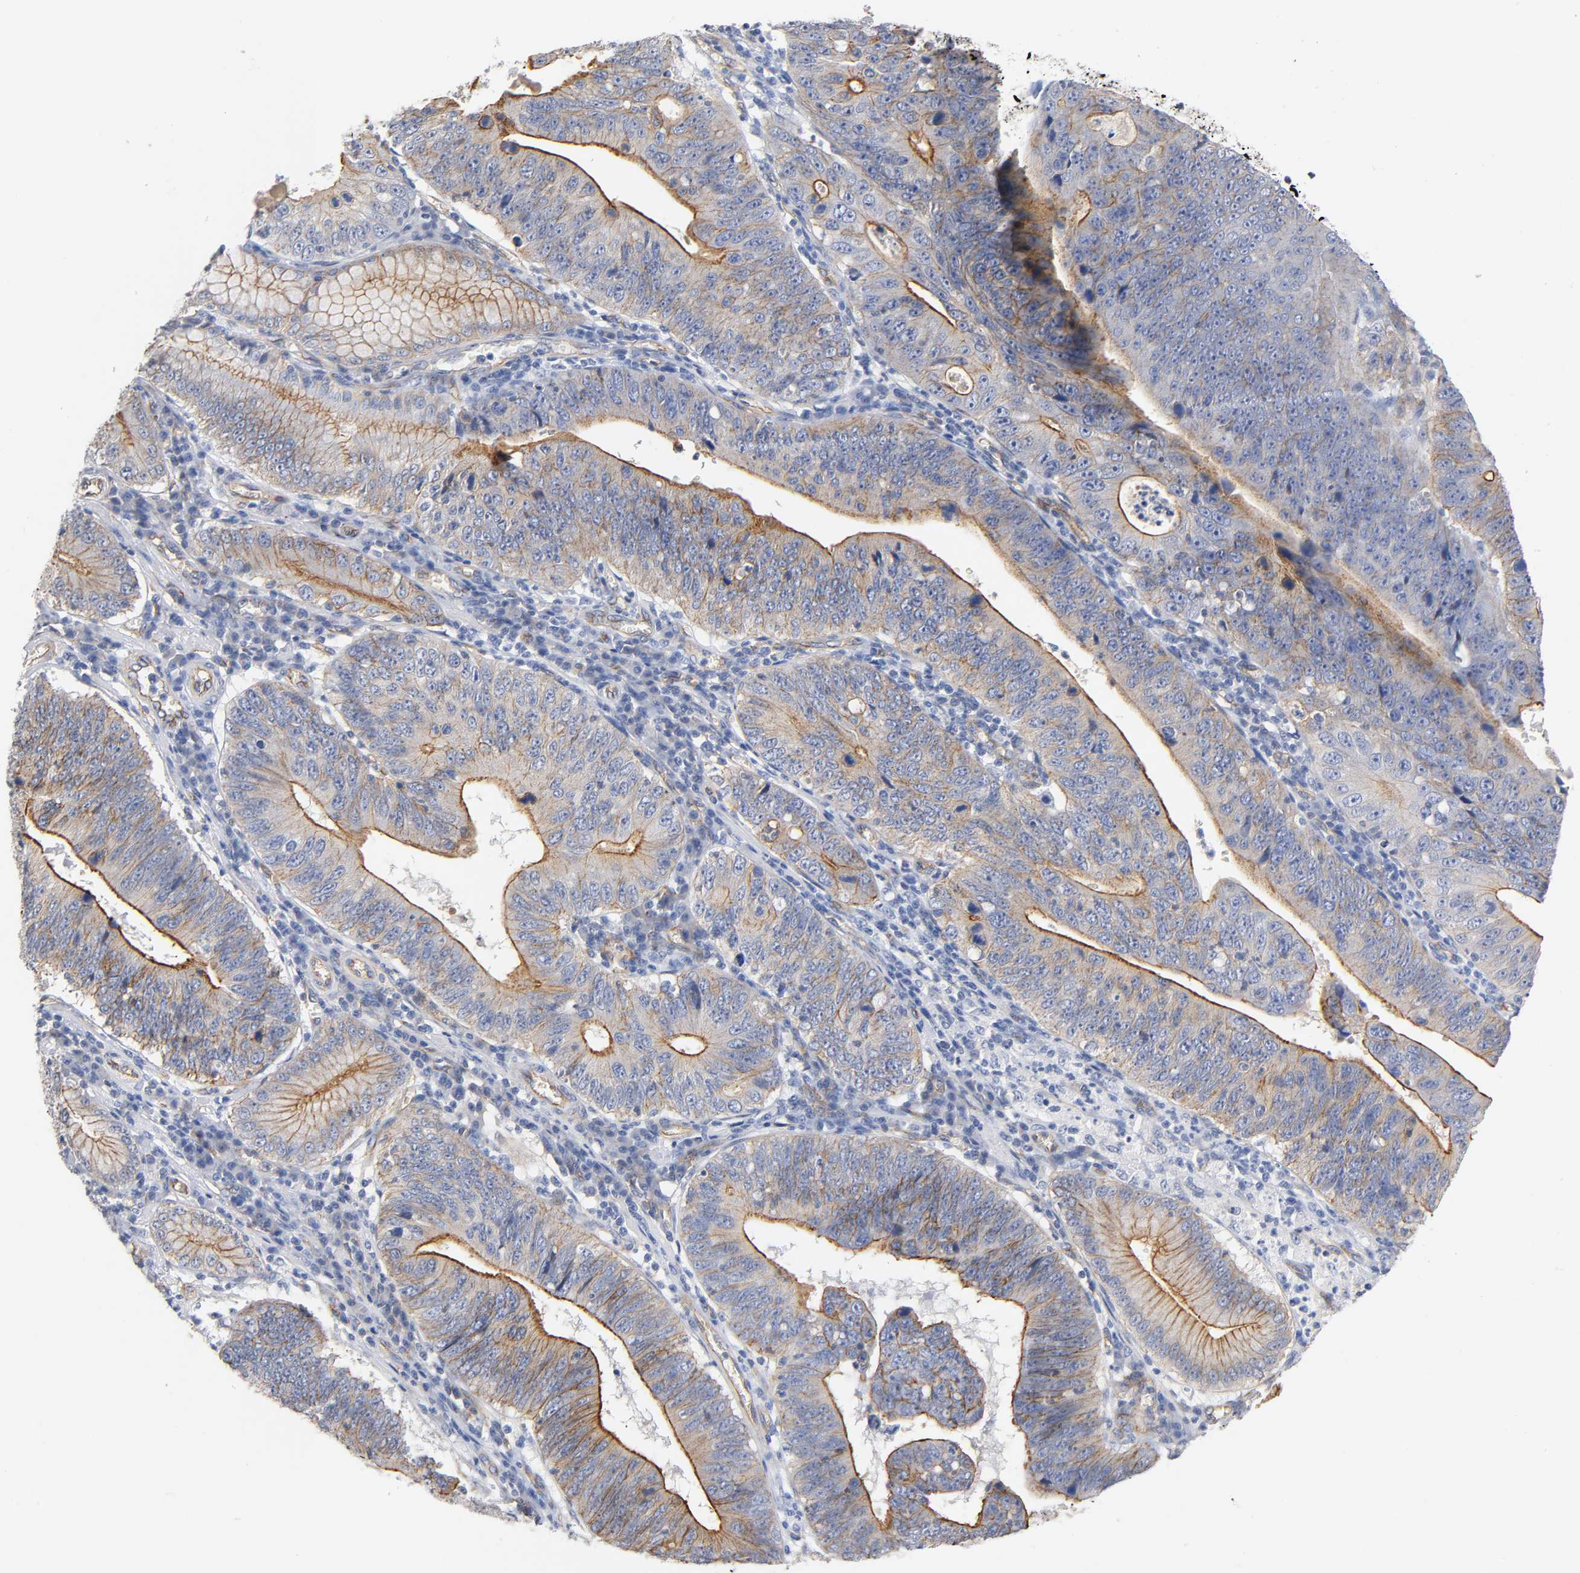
{"staining": {"intensity": "moderate", "quantity": ">75%", "location": "cytoplasmic/membranous"}, "tissue": "stomach cancer", "cell_type": "Tumor cells", "image_type": "cancer", "snomed": [{"axis": "morphology", "description": "Adenocarcinoma, NOS"}, {"axis": "topography", "description": "Stomach"}], "caption": "Protein staining of stomach cancer tissue exhibits moderate cytoplasmic/membranous expression in about >75% of tumor cells.", "gene": "SPTAN1", "patient": {"sex": "male", "age": 59}}